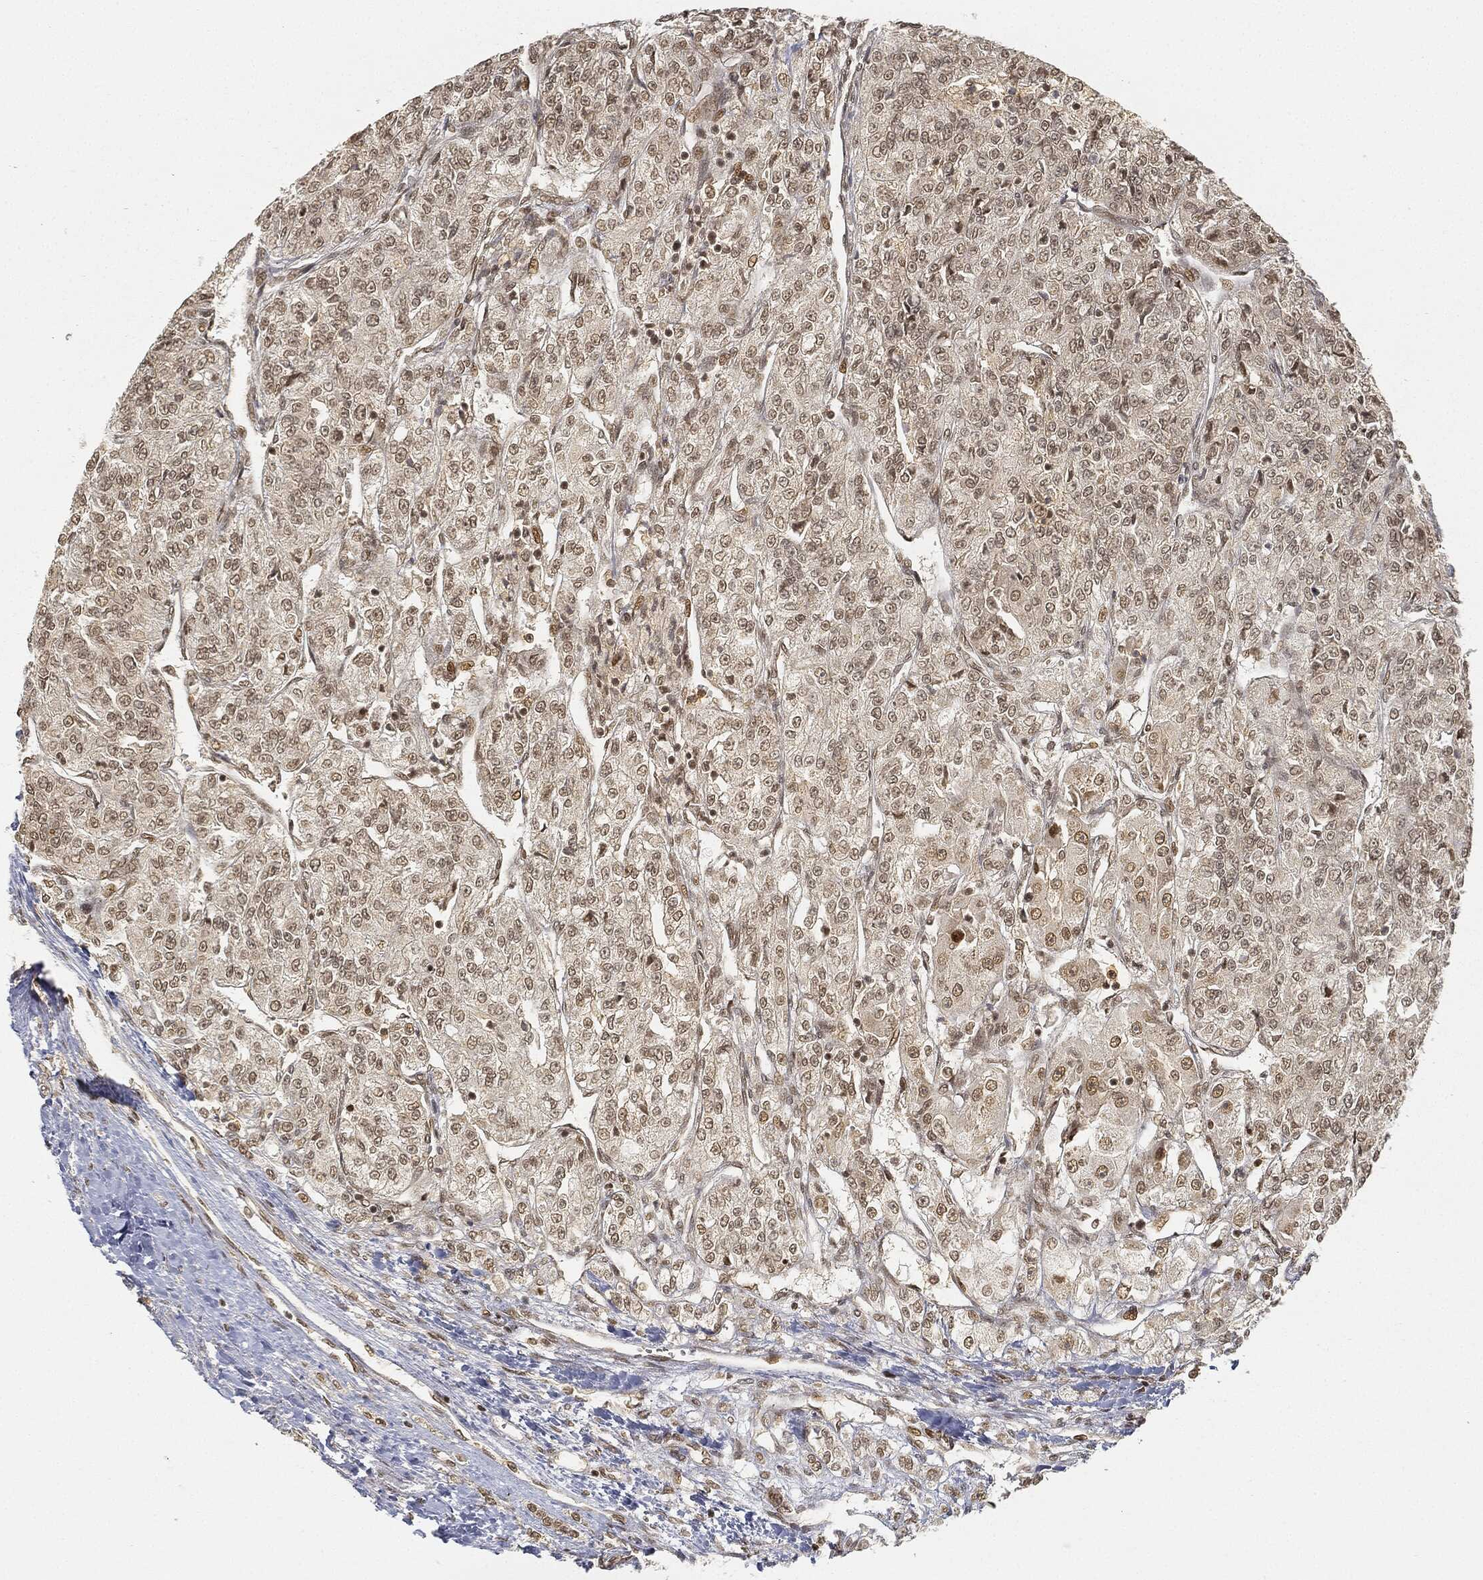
{"staining": {"intensity": "weak", "quantity": "25%-75%", "location": "nuclear"}, "tissue": "renal cancer", "cell_type": "Tumor cells", "image_type": "cancer", "snomed": [{"axis": "morphology", "description": "Adenocarcinoma, NOS"}, {"axis": "topography", "description": "Kidney"}], "caption": "Renal cancer was stained to show a protein in brown. There is low levels of weak nuclear expression in approximately 25%-75% of tumor cells.", "gene": "CIB1", "patient": {"sex": "female", "age": 63}}